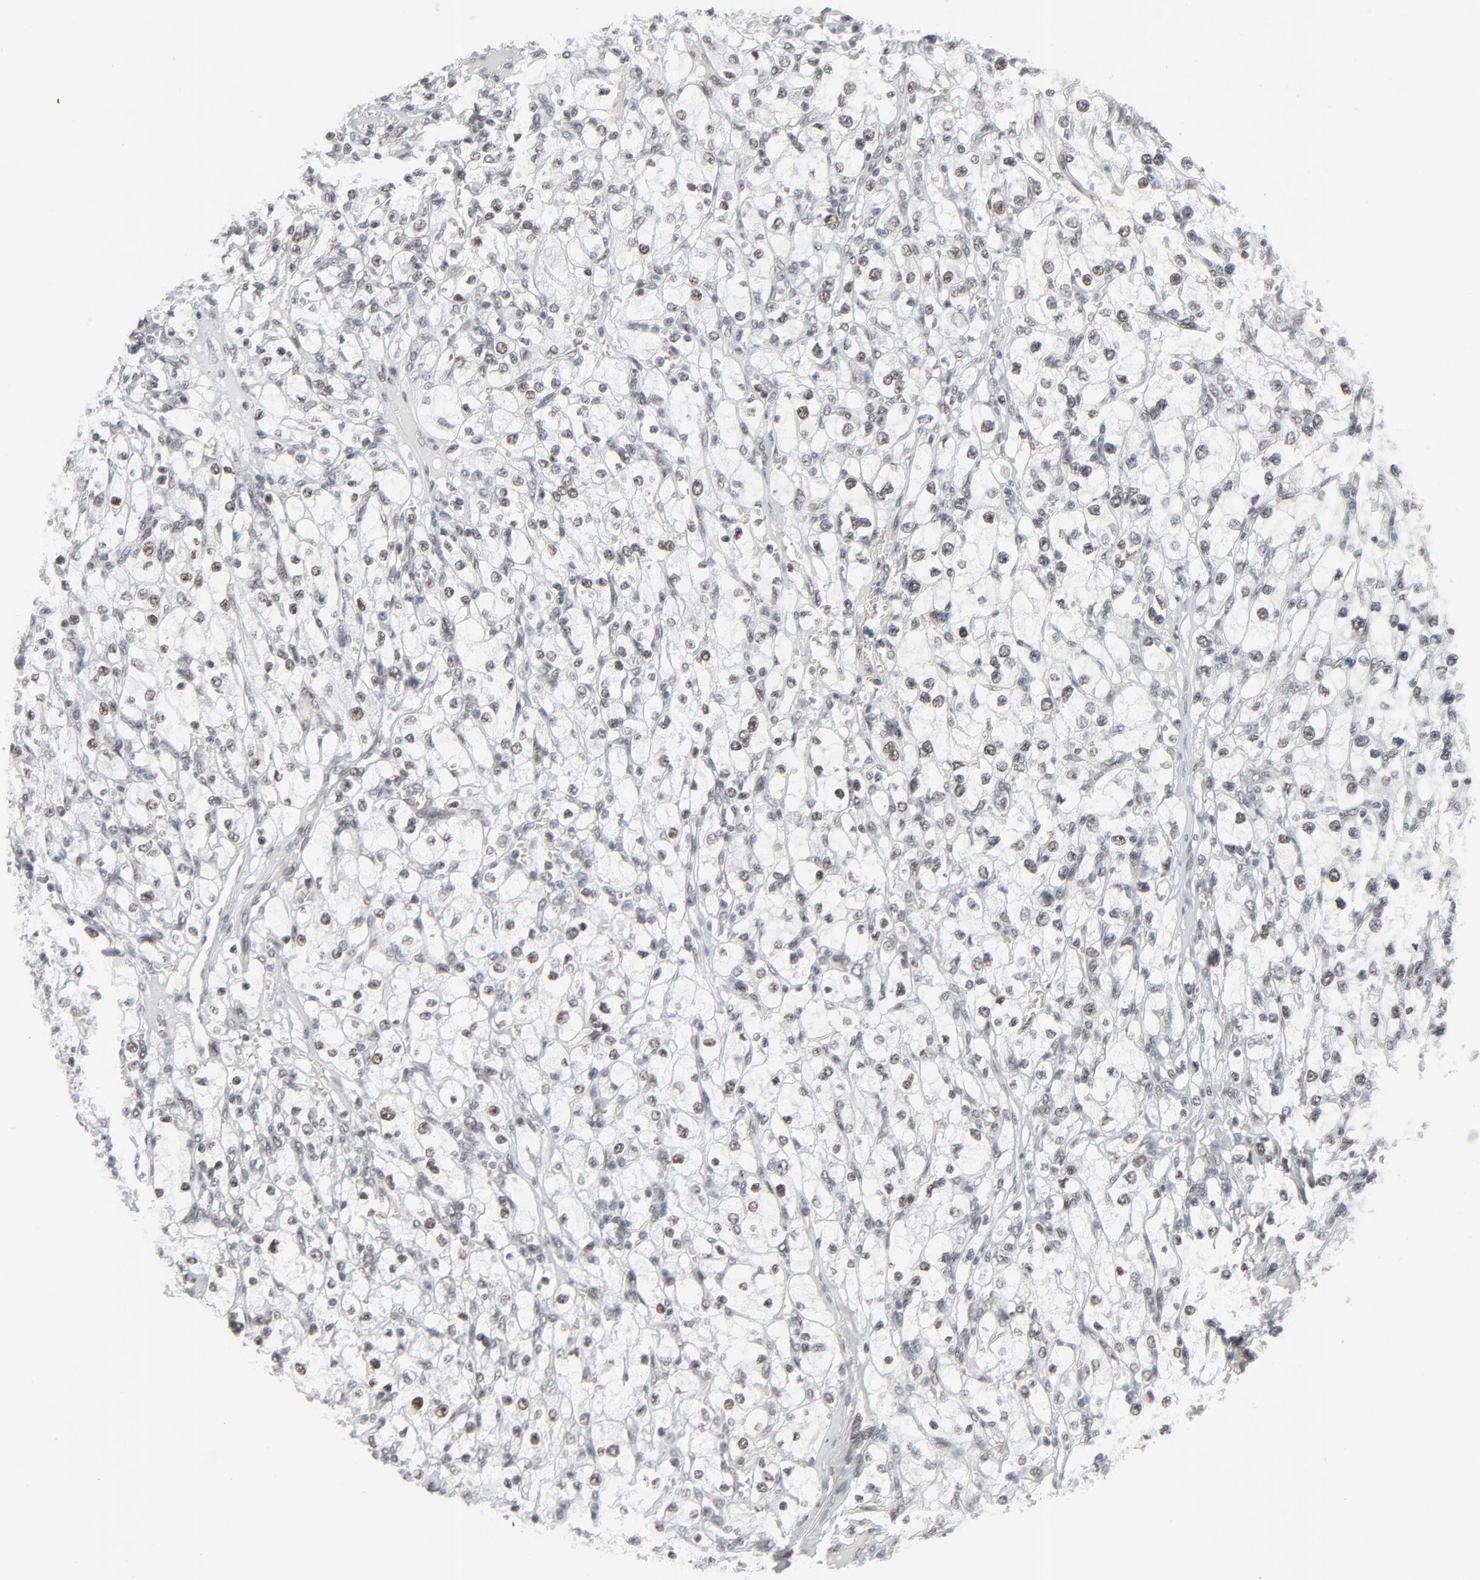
{"staining": {"intensity": "moderate", "quantity": "25%-75%", "location": "nuclear"}, "tissue": "renal cancer", "cell_type": "Tumor cells", "image_type": "cancer", "snomed": [{"axis": "morphology", "description": "Adenocarcinoma, NOS"}, {"axis": "topography", "description": "Kidney"}], "caption": "Human renal cancer stained with a brown dye displays moderate nuclear positive expression in about 25%-75% of tumor cells.", "gene": "FBXO28", "patient": {"sex": "female", "age": 62}}